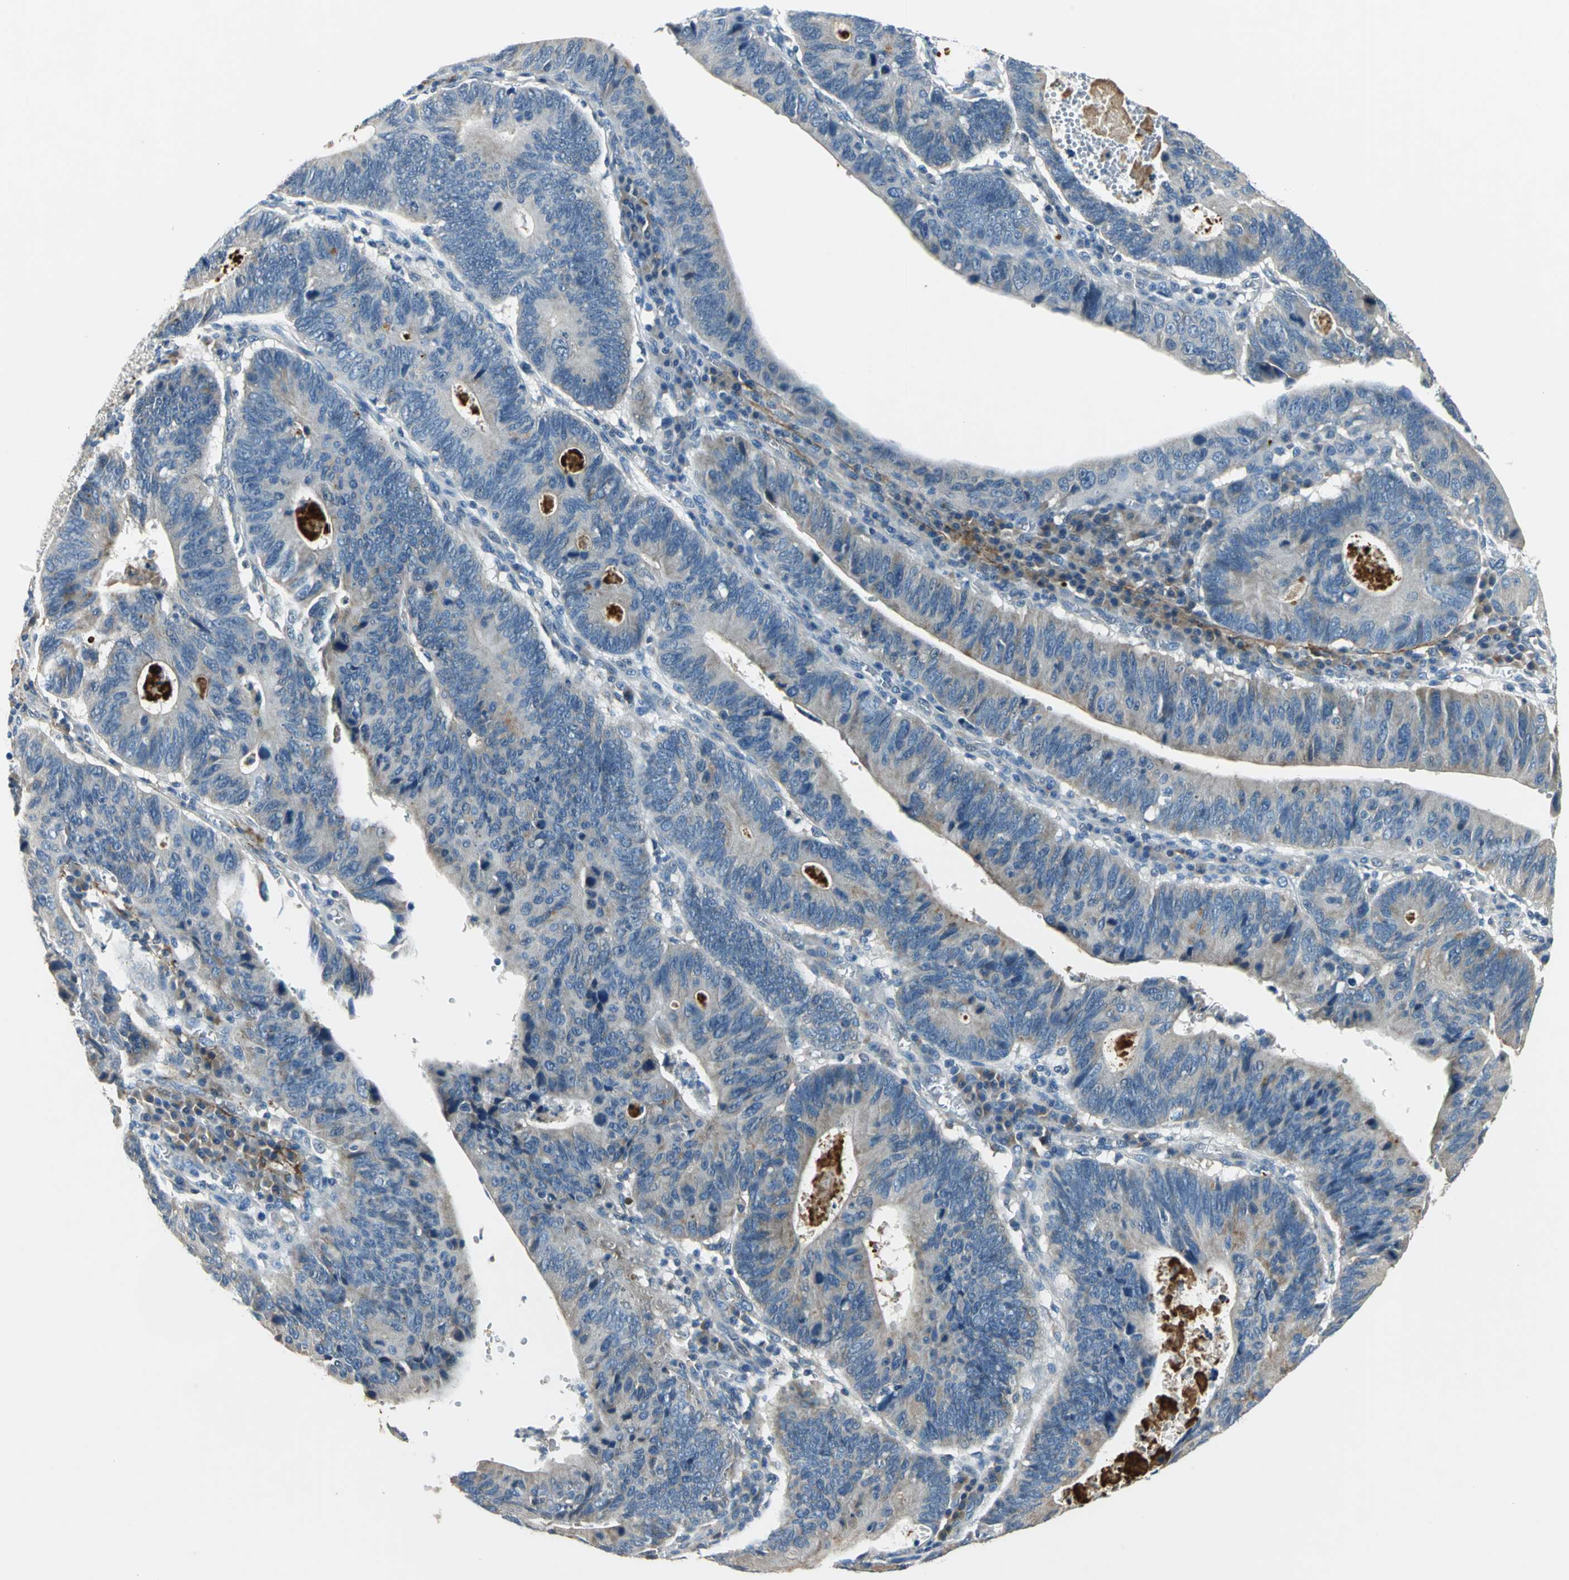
{"staining": {"intensity": "weak", "quantity": "<25%", "location": "cytoplasmic/membranous"}, "tissue": "stomach cancer", "cell_type": "Tumor cells", "image_type": "cancer", "snomed": [{"axis": "morphology", "description": "Adenocarcinoma, NOS"}, {"axis": "topography", "description": "Stomach"}], "caption": "DAB (3,3'-diaminobenzidine) immunohistochemical staining of human stomach cancer exhibits no significant positivity in tumor cells. The staining is performed using DAB brown chromogen with nuclei counter-stained in using hematoxylin.", "gene": "SLC16A7", "patient": {"sex": "male", "age": 59}}